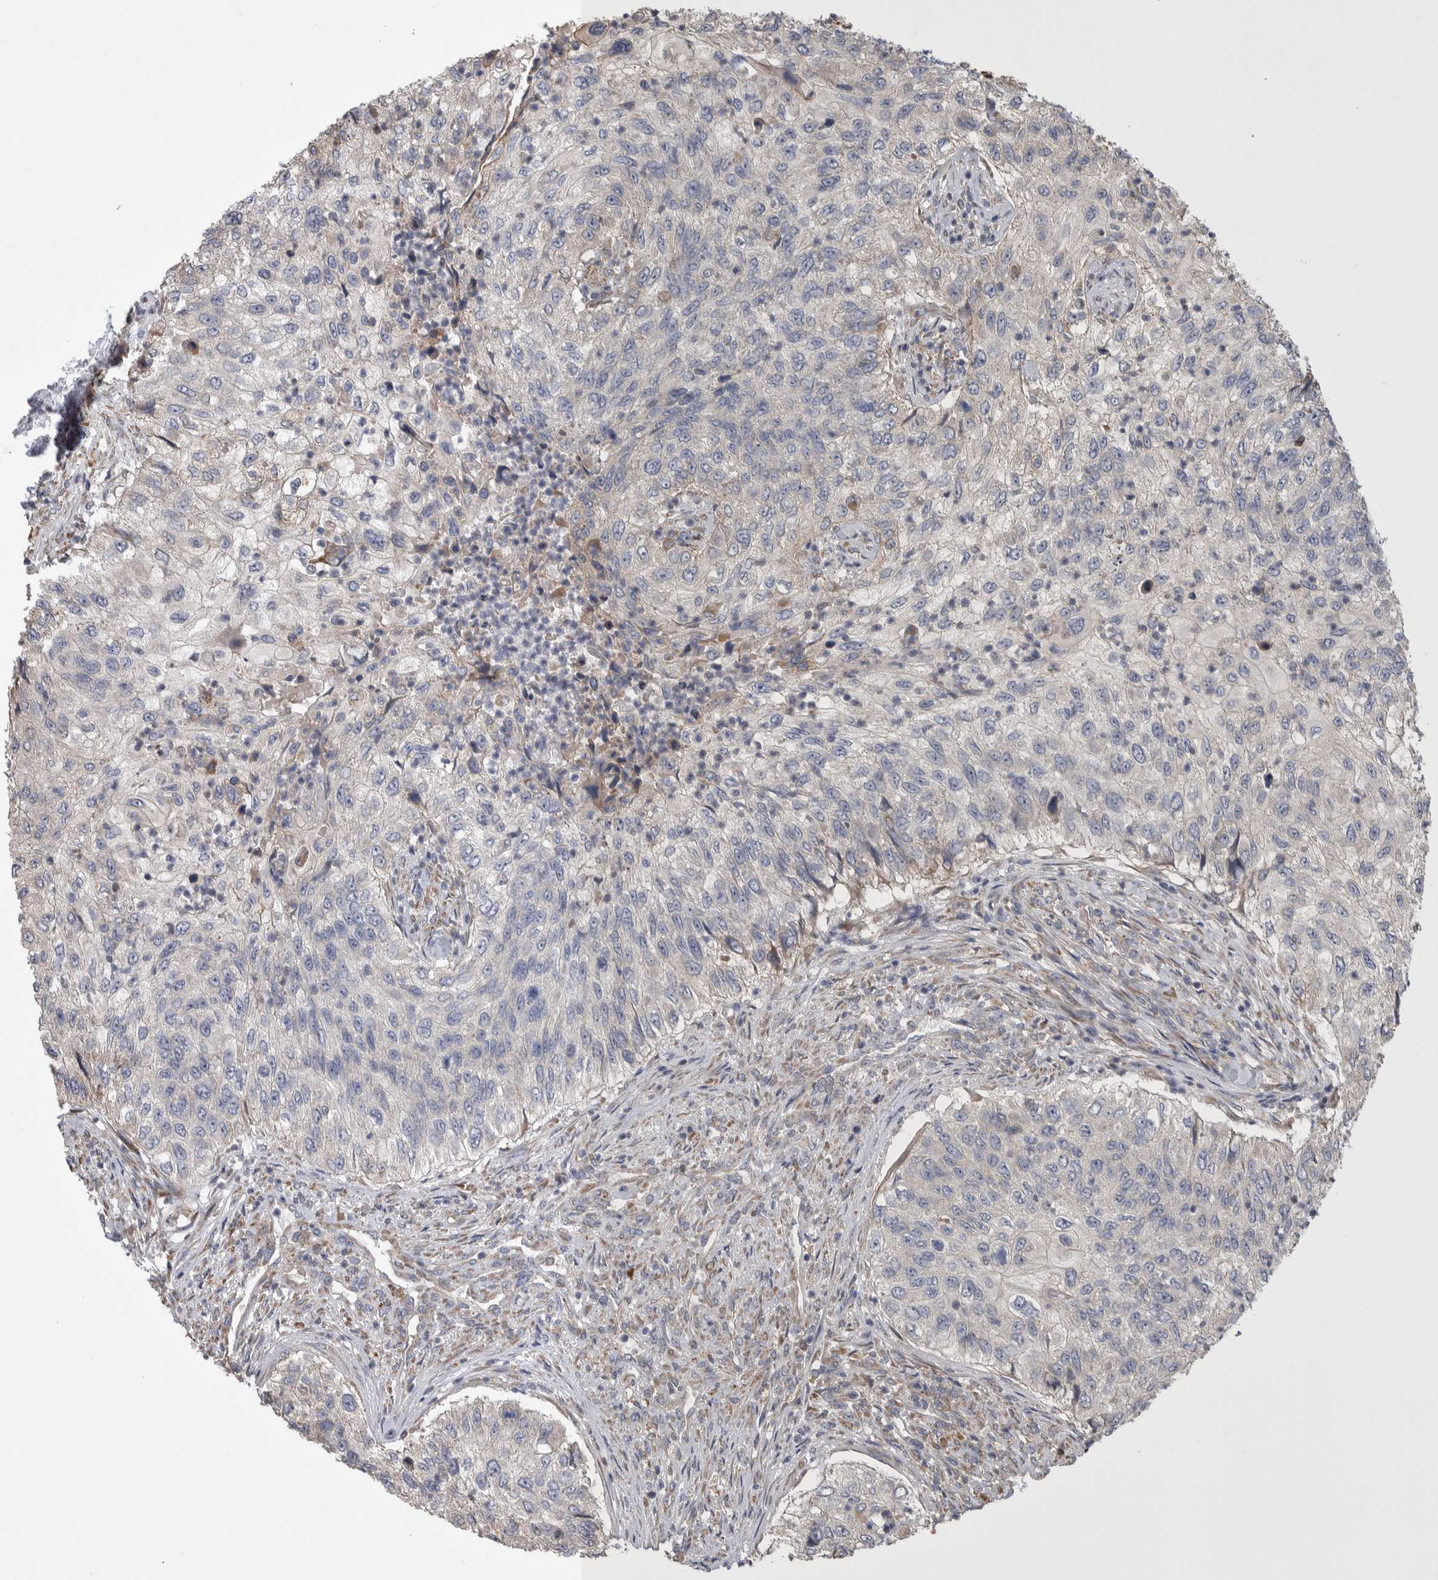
{"staining": {"intensity": "negative", "quantity": "none", "location": "none"}, "tissue": "urothelial cancer", "cell_type": "Tumor cells", "image_type": "cancer", "snomed": [{"axis": "morphology", "description": "Urothelial carcinoma, High grade"}, {"axis": "topography", "description": "Urinary bladder"}], "caption": "Human urothelial cancer stained for a protein using immunohistochemistry demonstrates no staining in tumor cells.", "gene": "IBTK", "patient": {"sex": "female", "age": 60}}